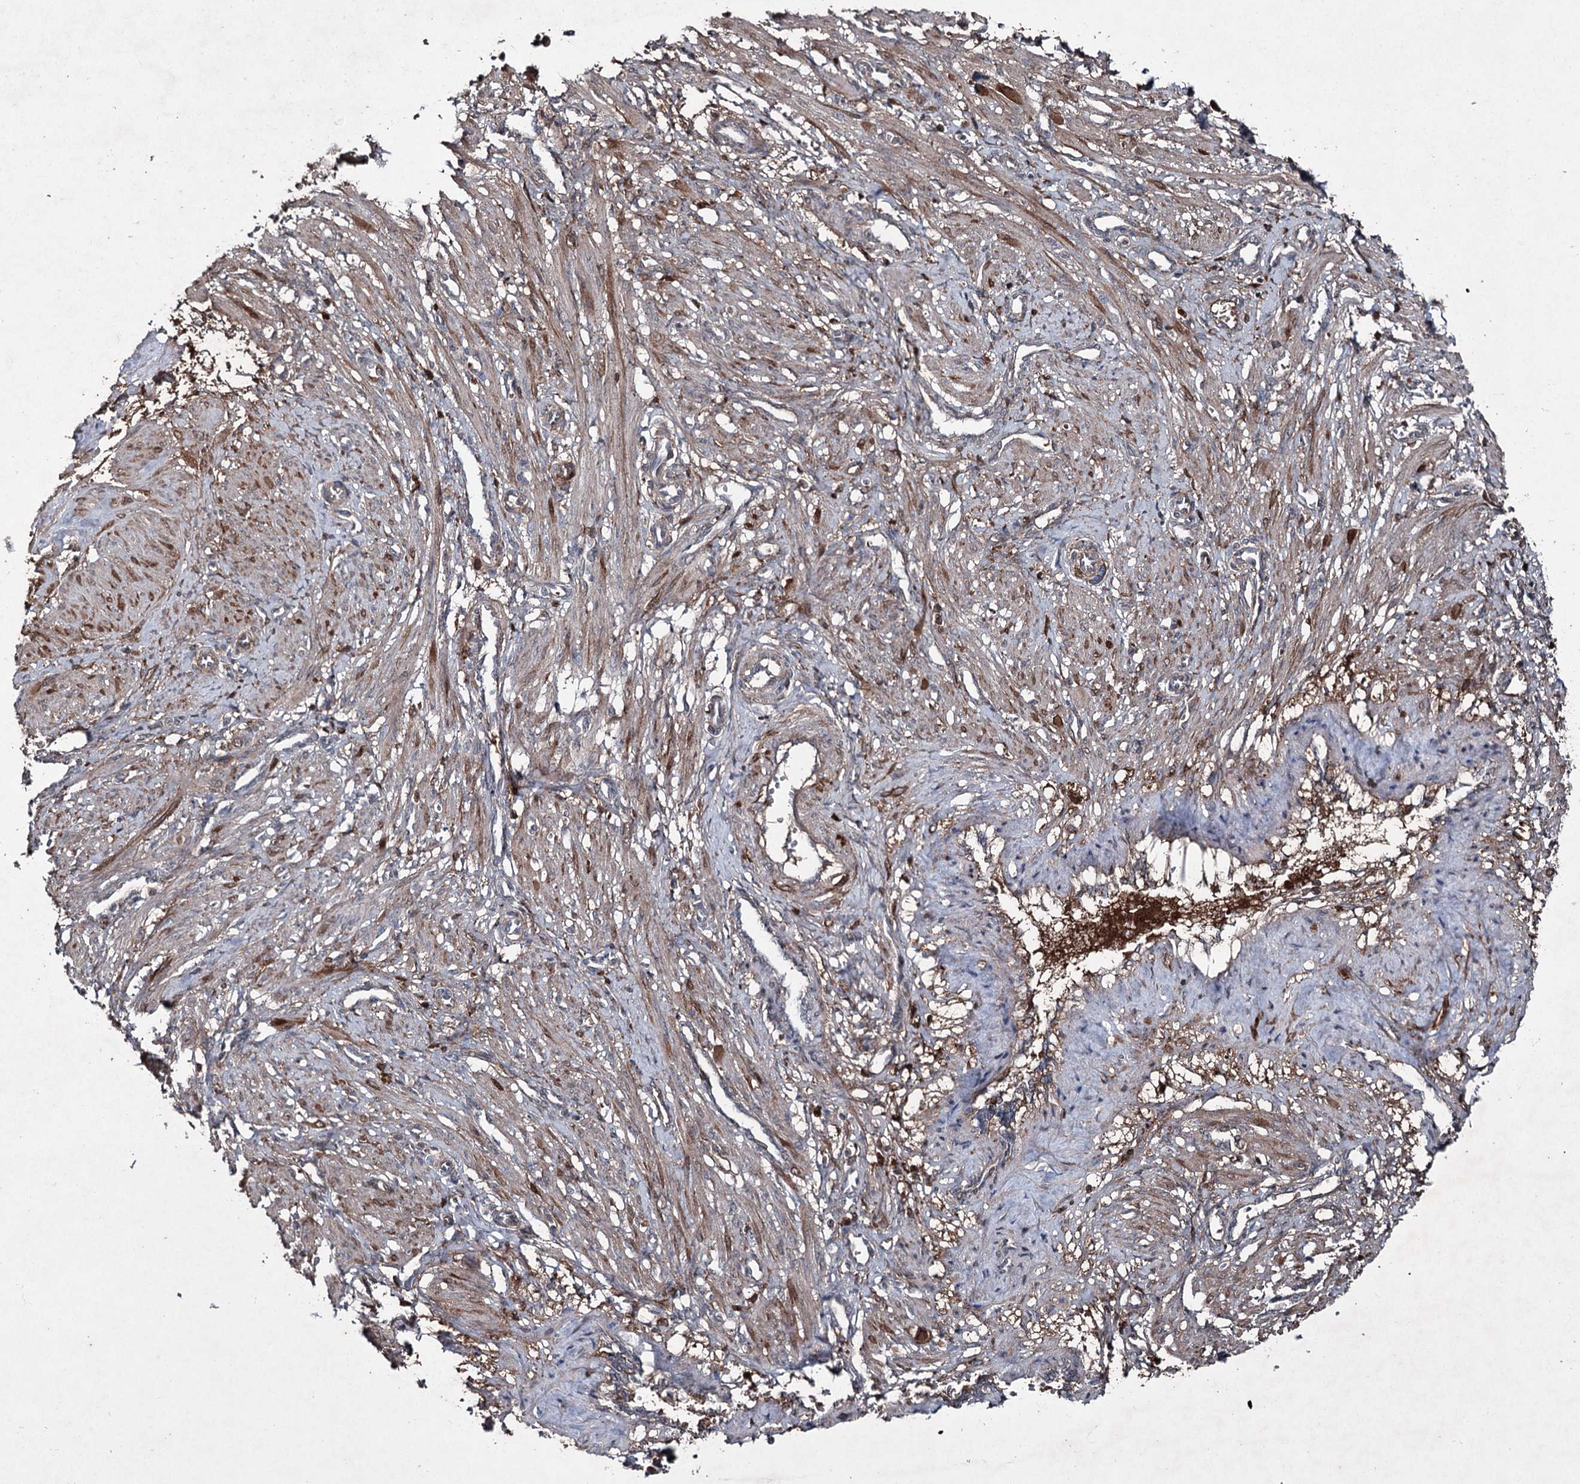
{"staining": {"intensity": "moderate", "quantity": "25%-75%", "location": "cytoplasmic/membranous"}, "tissue": "smooth muscle", "cell_type": "Smooth muscle cells", "image_type": "normal", "snomed": [{"axis": "morphology", "description": "Normal tissue, NOS"}, {"axis": "topography", "description": "Endometrium"}], "caption": "Immunohistochemistry (IHC) micrograph of benign smooth muscle stained for a protein (brown), which exhibits medium levels of moderate cytoplasmic/membranous expression in approximately 25%-75% of smooth muscle cells.", "gene": "PGLYRP2", "patient": {"sex": "female", "age": 33}}